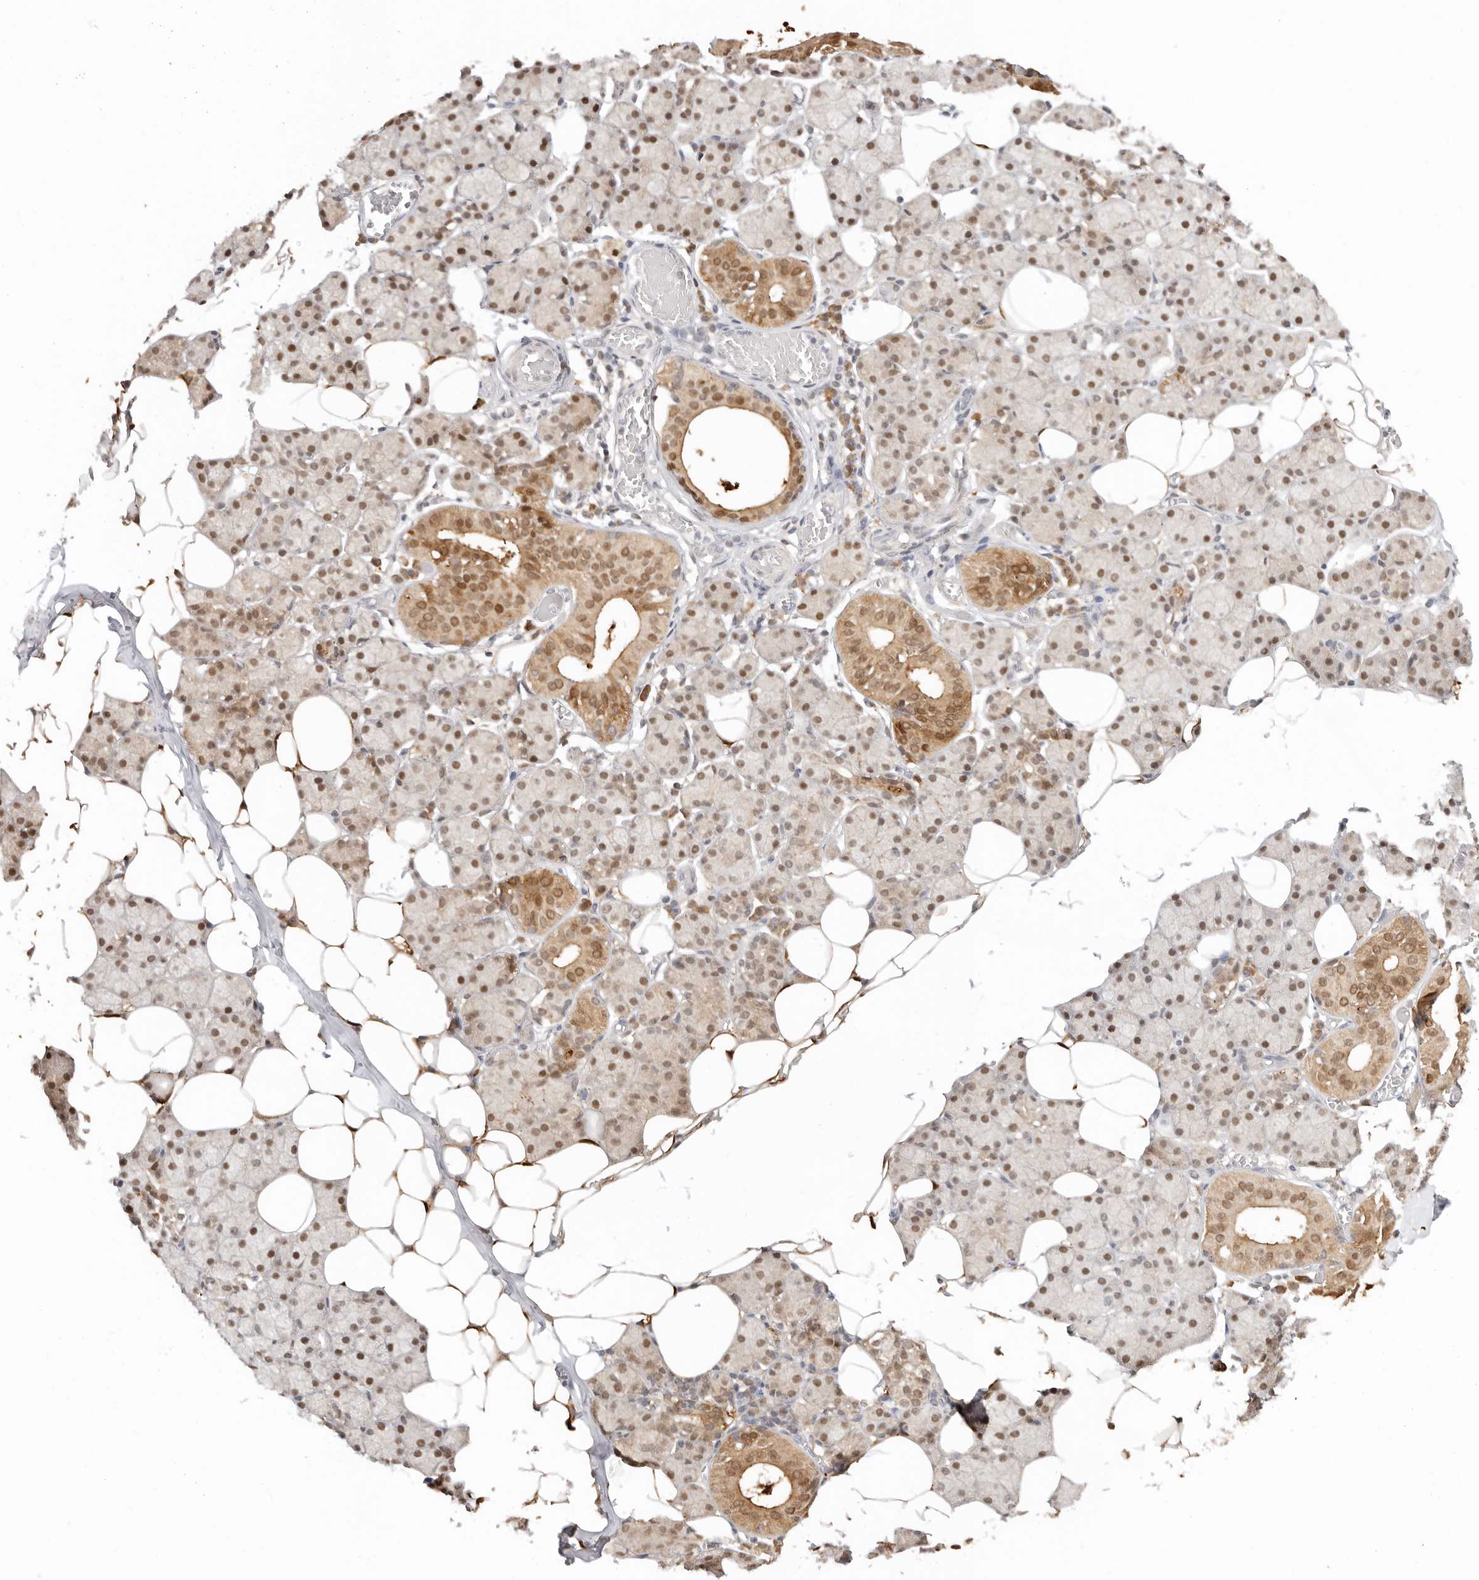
{"staining": {"intensity": "moderate", "quantity": ">75%", "location": "cytoplasmic/membranous,nuclear"}, "tissue": "salivary gland", "cell_type": "Glandular cells", "image_type": "normal", "snomed": [{"axis": "morphology", "description": "Normal tissue, NOS"}, {"axis": "topography", "description": "Salivary gland"}], "caption": "Brown immunohistochemical staining in benign salivary gland demonstrates moderate cytoplasmic/membranous,nuclear positivity in about >75% of glandular cells.", "gene": "LARP7", "patient": {"sex": "female", "age": 33}}